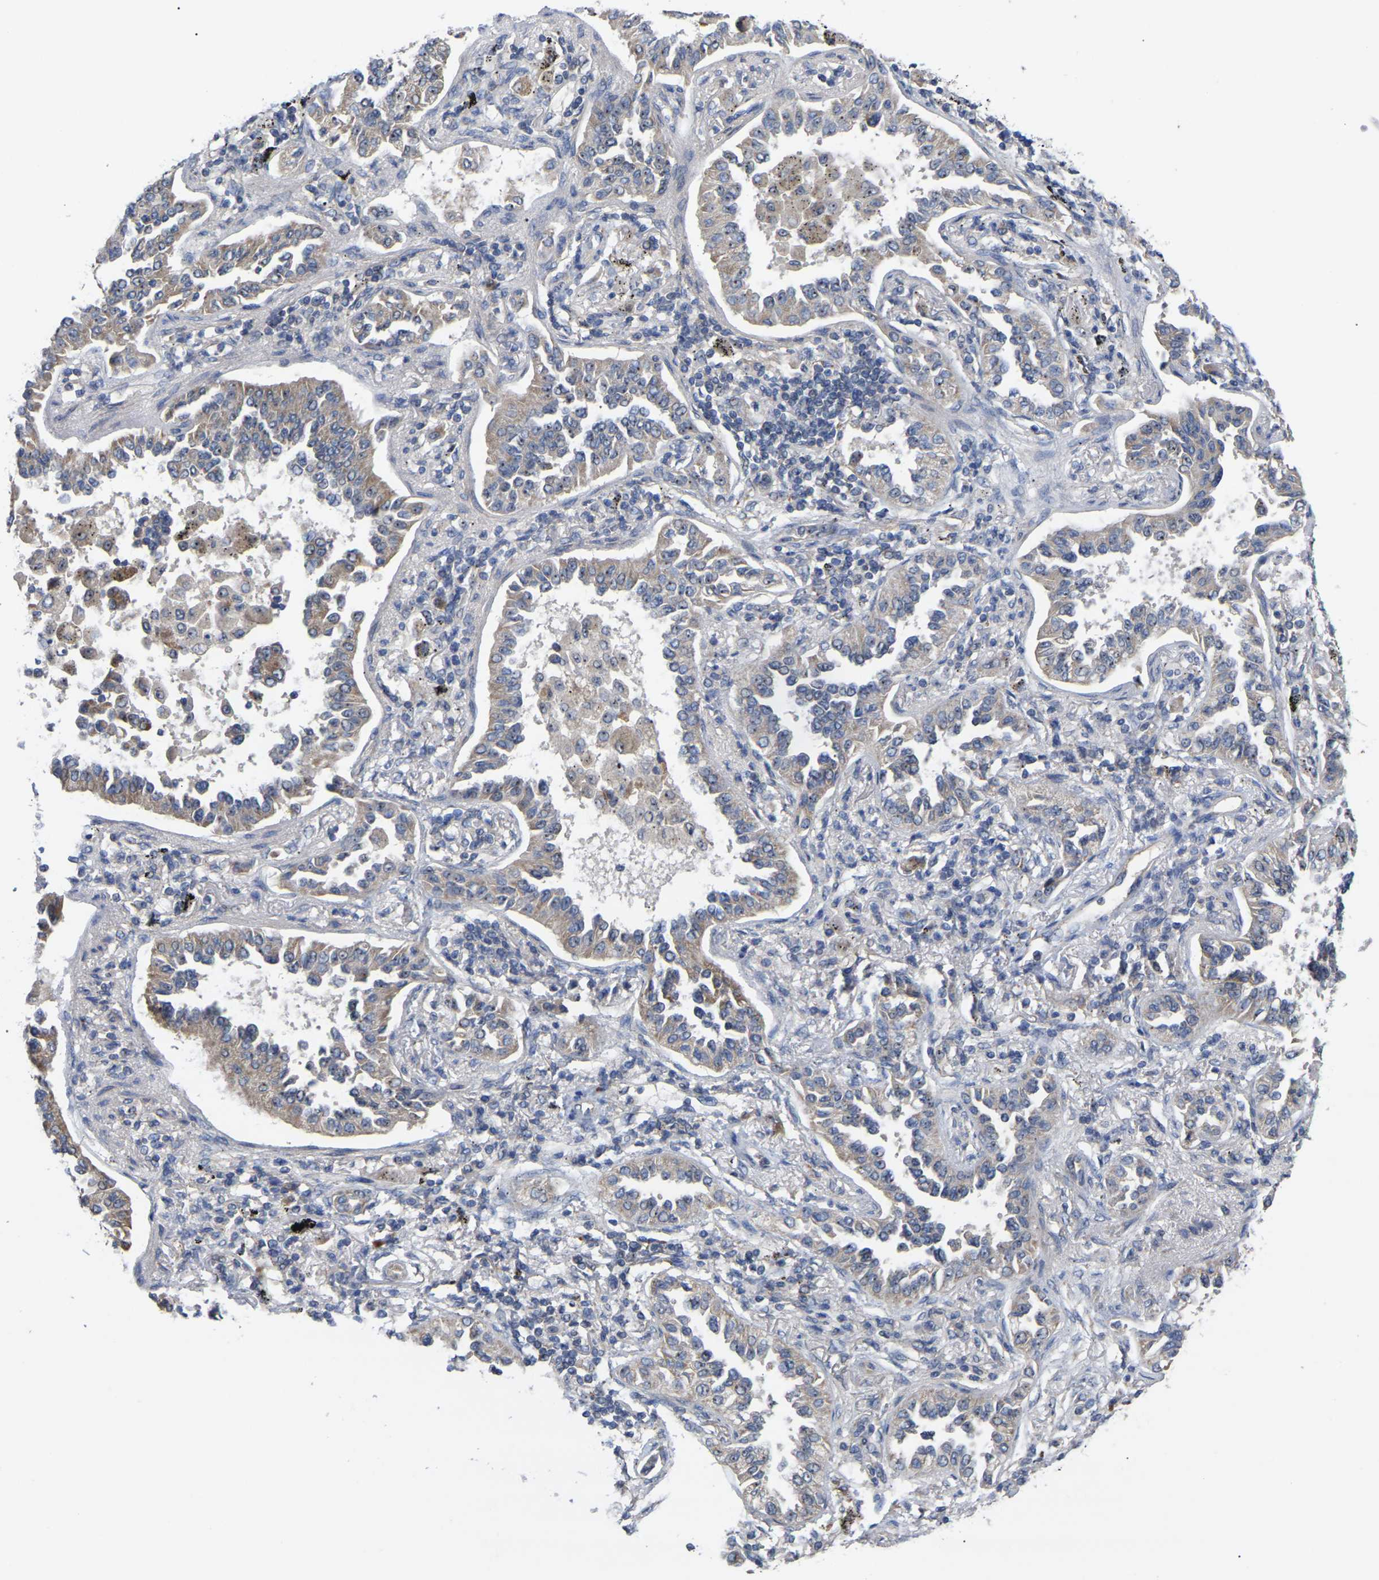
{"staining": {"intensity": "weak", "quantity": ">75%", "location": "cytoplasmic/membranous"}, "tissue": "lung cancer", "cell_type": "Tumor cells", "image_type": "cancer", "snomed": [{"axis": "morphology", "description": "Normal tissue, NOS"}, {"axis": "morphology", "description": "Adenocarcinoma, NOS"}, {"axis": "topography", "description": "Lung"}], "caption": "Tumor cells demonstrate weak cytoplasmic/membranous positivity in about >75% of cells in lung cancer (adenocarcinoma). Ihc stains the protein in brown and the nuclei are stained blue.", "gene": "NOP53", "patient": {"sex": "male", "age": 59}}